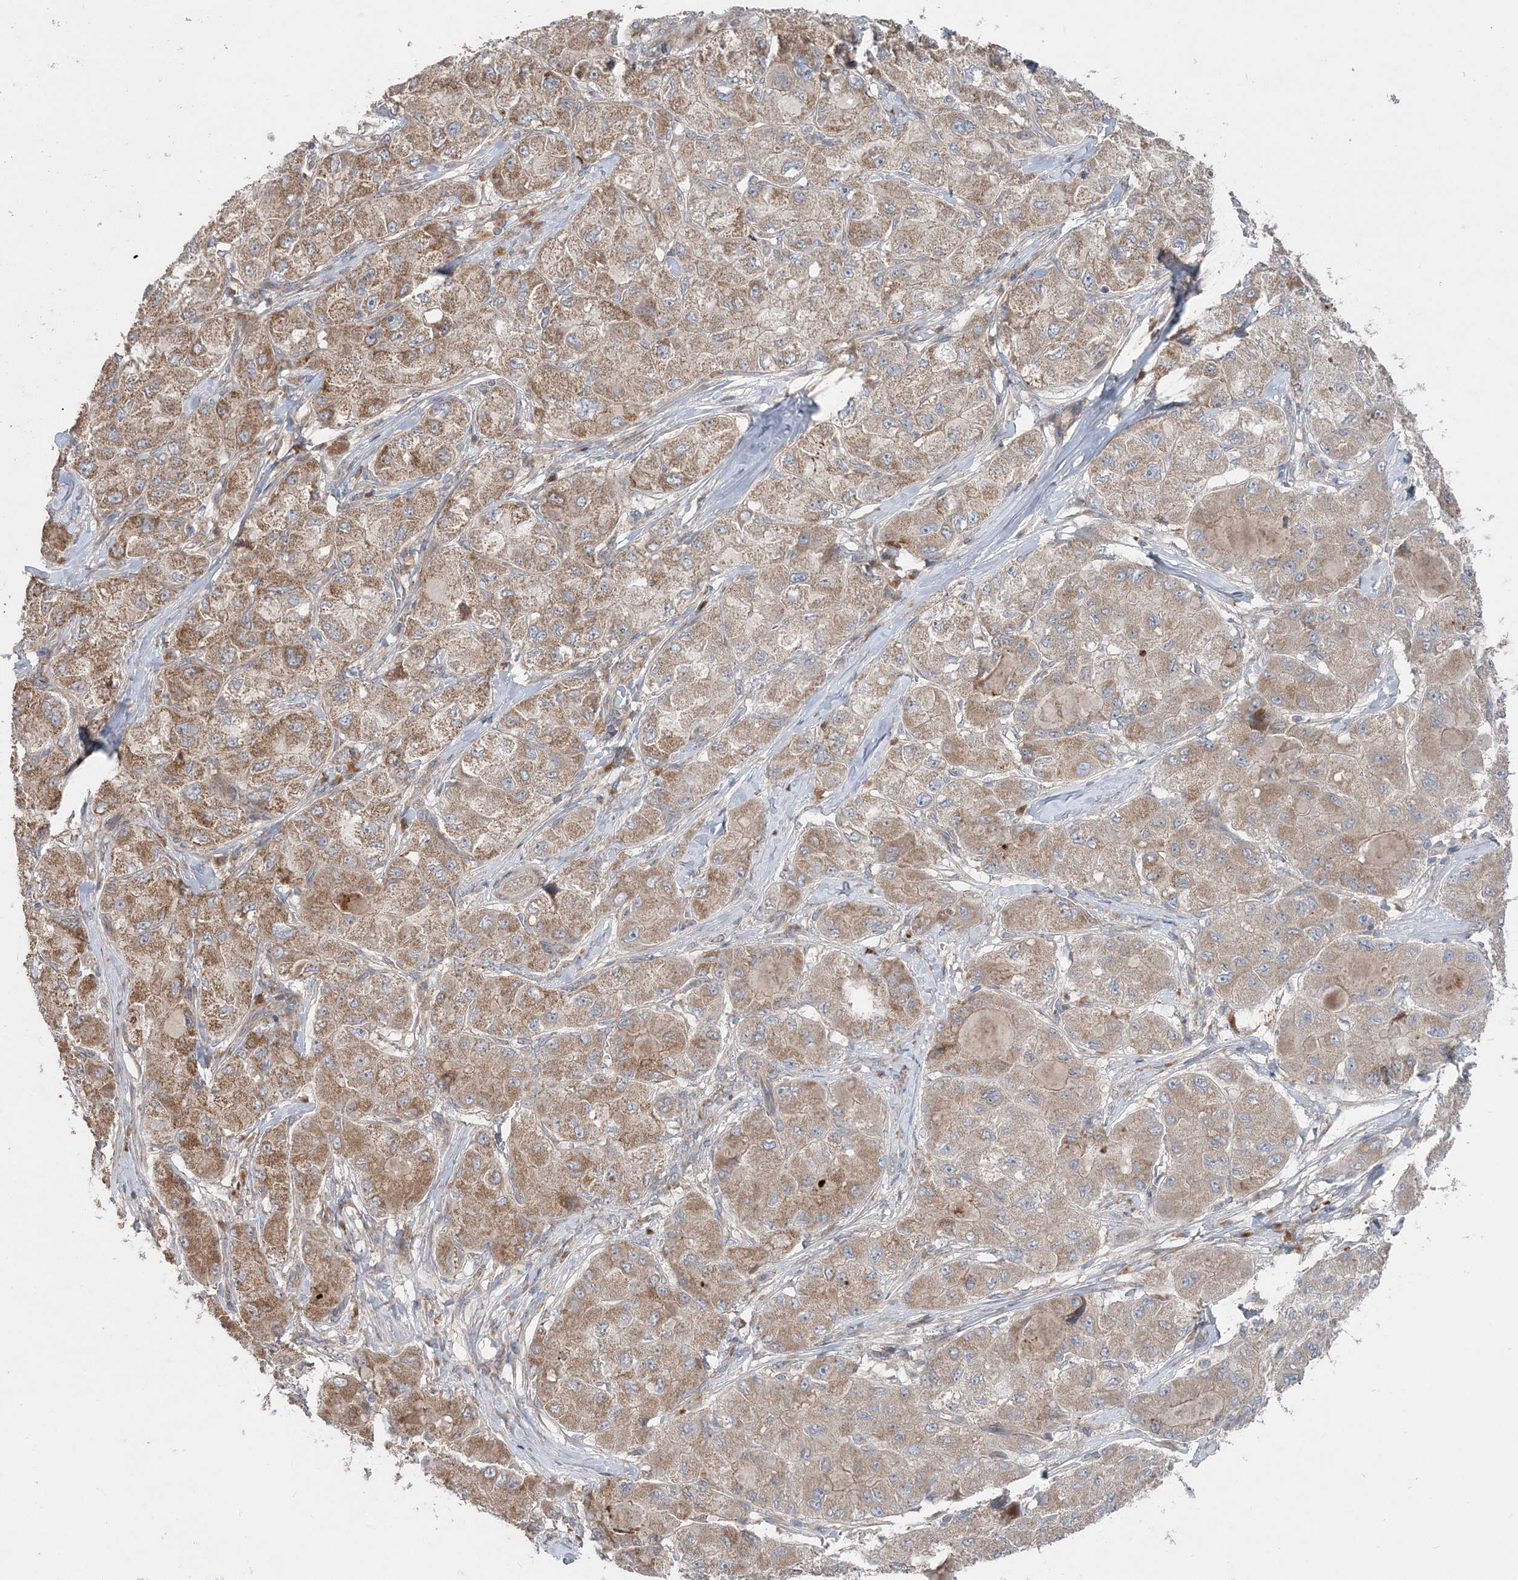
{"staining": {"intensity": "moderate", "quantity": ">75%", "location": "cytoplasmic/membranous"}, "tissue": "liver cancer", "cell_type": "Tumor cells", "image_type": "cancer", "snomed": [{"axis": "morphology", "description": "Carcinoma, Hepatocellular, NOS"}, {"axis": "topography", "description": "Liver"}], "caption": "Immunohistochemical staining of hepatocellular carcinoma (liver) displays medium levels of moderate cytoplasmic/membranous protein expression in about >75% of tumor cells.", "gene": "LRPPRC", "patient": {"sex": "male", "age": 80}}